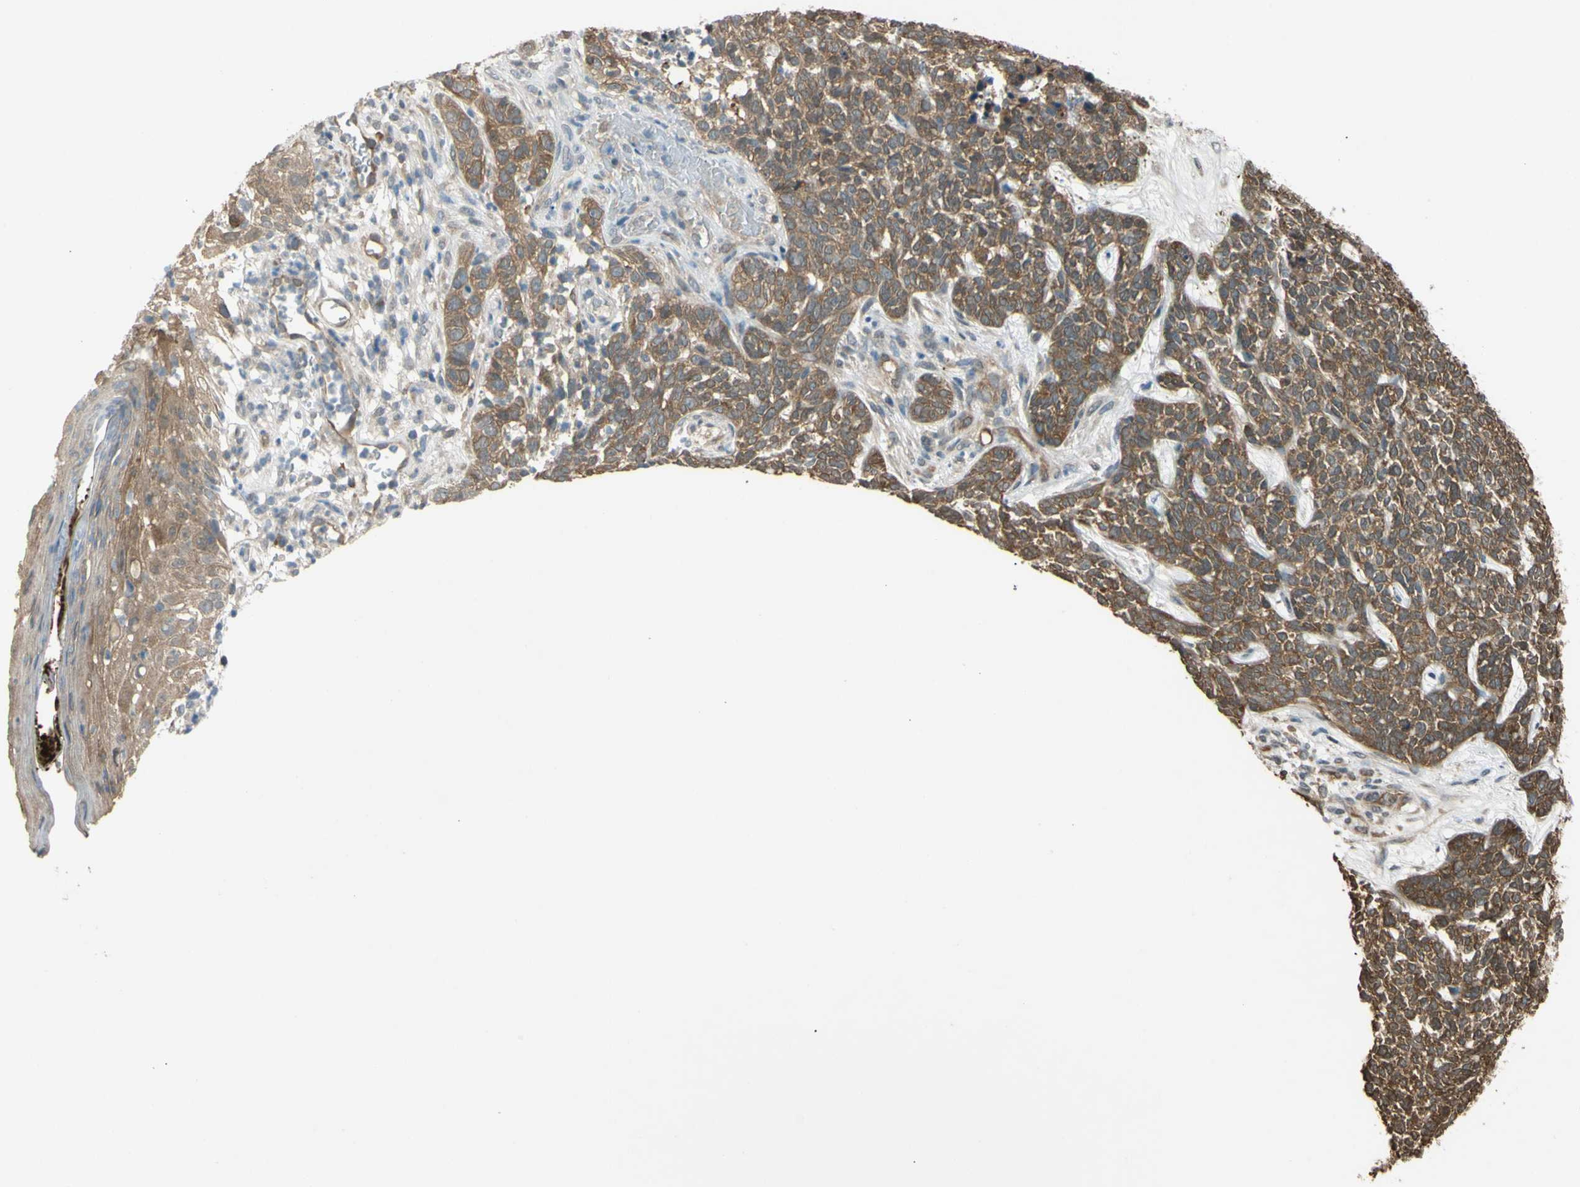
{"staining": {"intensity": "weak", "quantity": ">75%", "location": "cytoplasmic/membranous"}, "tissue": "skin cancer", "cell_type": "Tumor cells", "image_type": "cancer", "snomed": [{"axis": "morphology", "description": "Basal cell carcinoma"}, {"axis": "topography", "description": "Skin"}], "caption": "There is low levels of weak cytoplasmic/membranous staining in tumor cells of basal cell carcinoma (skin), as demonstrated by immunohistochemical staining (brown color).", "gene": "YWHAQ", "patient": {"sex": "female", "age": 84}}